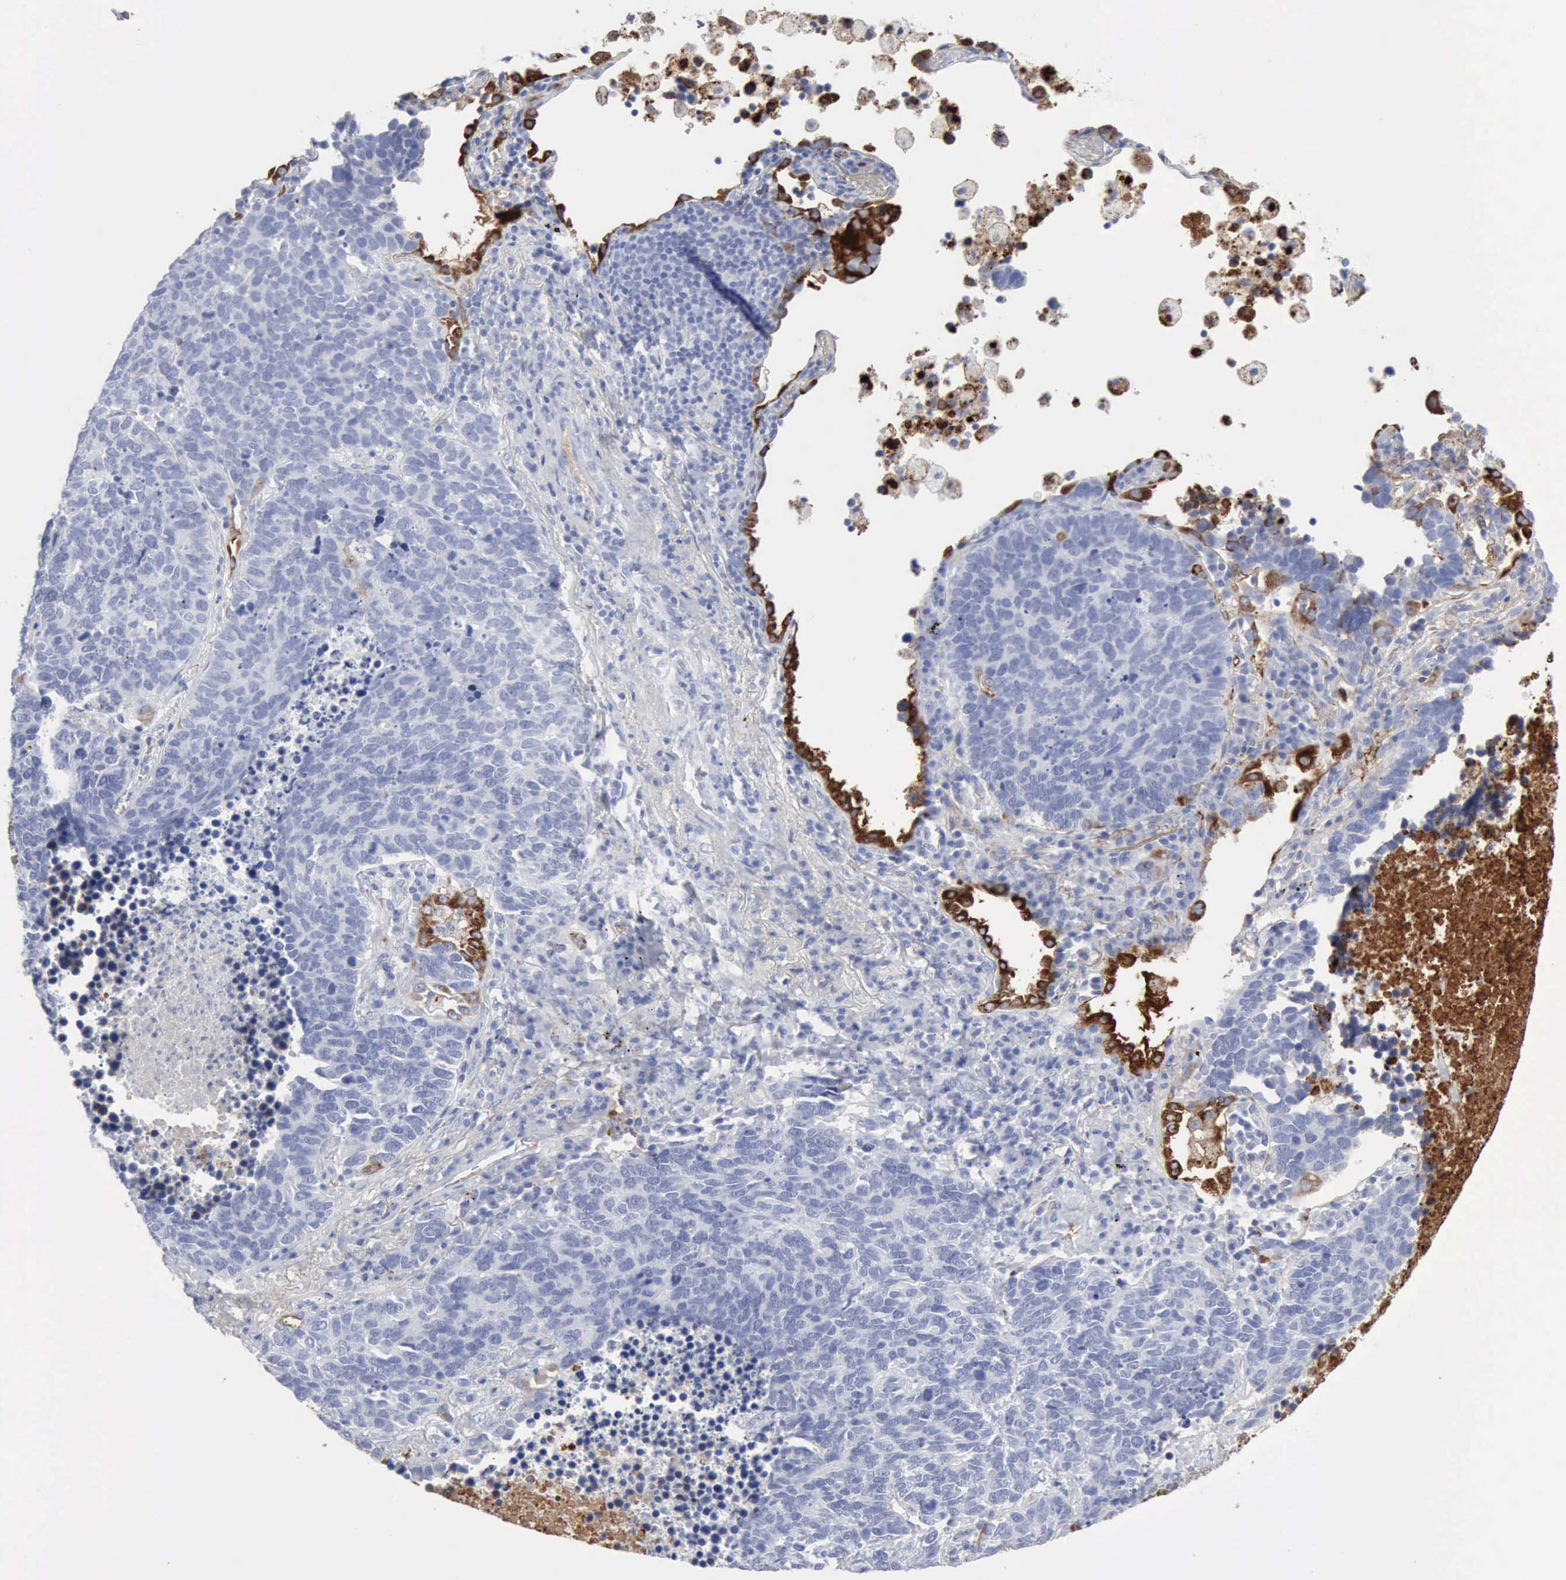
{"staining": {"intensity": "negative", "quantity": "none", "location": "none"}, "tissue": "lung cancer", "cell_type": "Tumor cells", "image_type": "cancer", "snomed": [{"axis": "morphology", "description": "Neoplasm, malignant, NOS"}, {"axis": "topography", "description": "Lung"}], "caption": "An immunohistochemistry (IHC) image of lung cancer (malignant neoplasm) is shown. There is no staining in tumor cells of lung cancer (malignant neoplasm).", "gene": "C4BPA", "patient": {"sex": "female", "age": 75}}